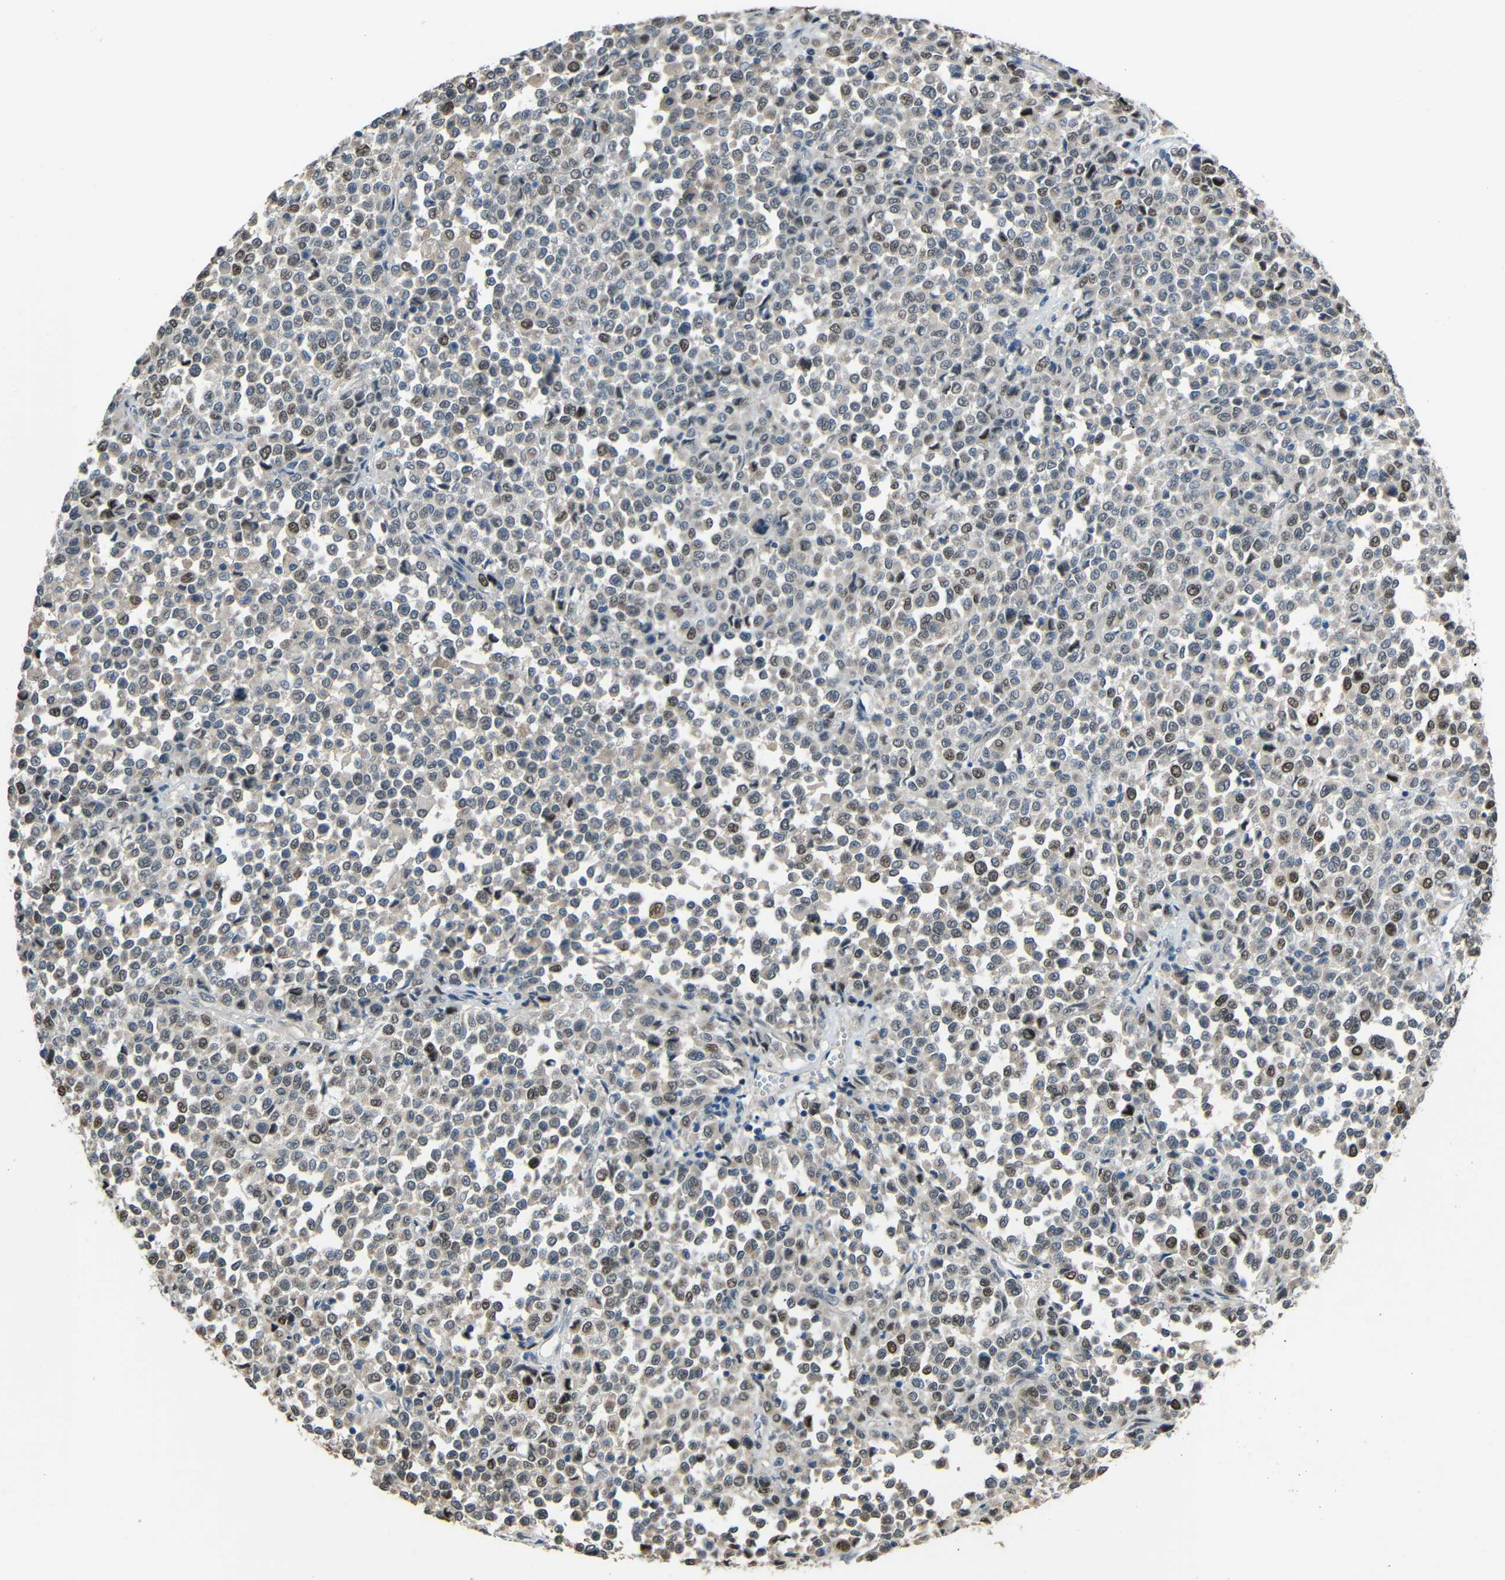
{"staining": {"intensity": "weak", "quantity": "<25%", "location": "nuclear"}, "tissue": "melanoma", "cell_type": "Tumor cells", "image_type": "cancer", "snomed": [{"axis": "morphology", "description": "Malignant melanoma, Metastatic site"}, {"axis": "topography", "description": "Pancreas"}], "caption": "DAB immunohistochemical staining of human melanoma demonstrates no significant staining in tumor cells.", "gene": "STBD1", "patient": {"sex": "female", "age": 30}}